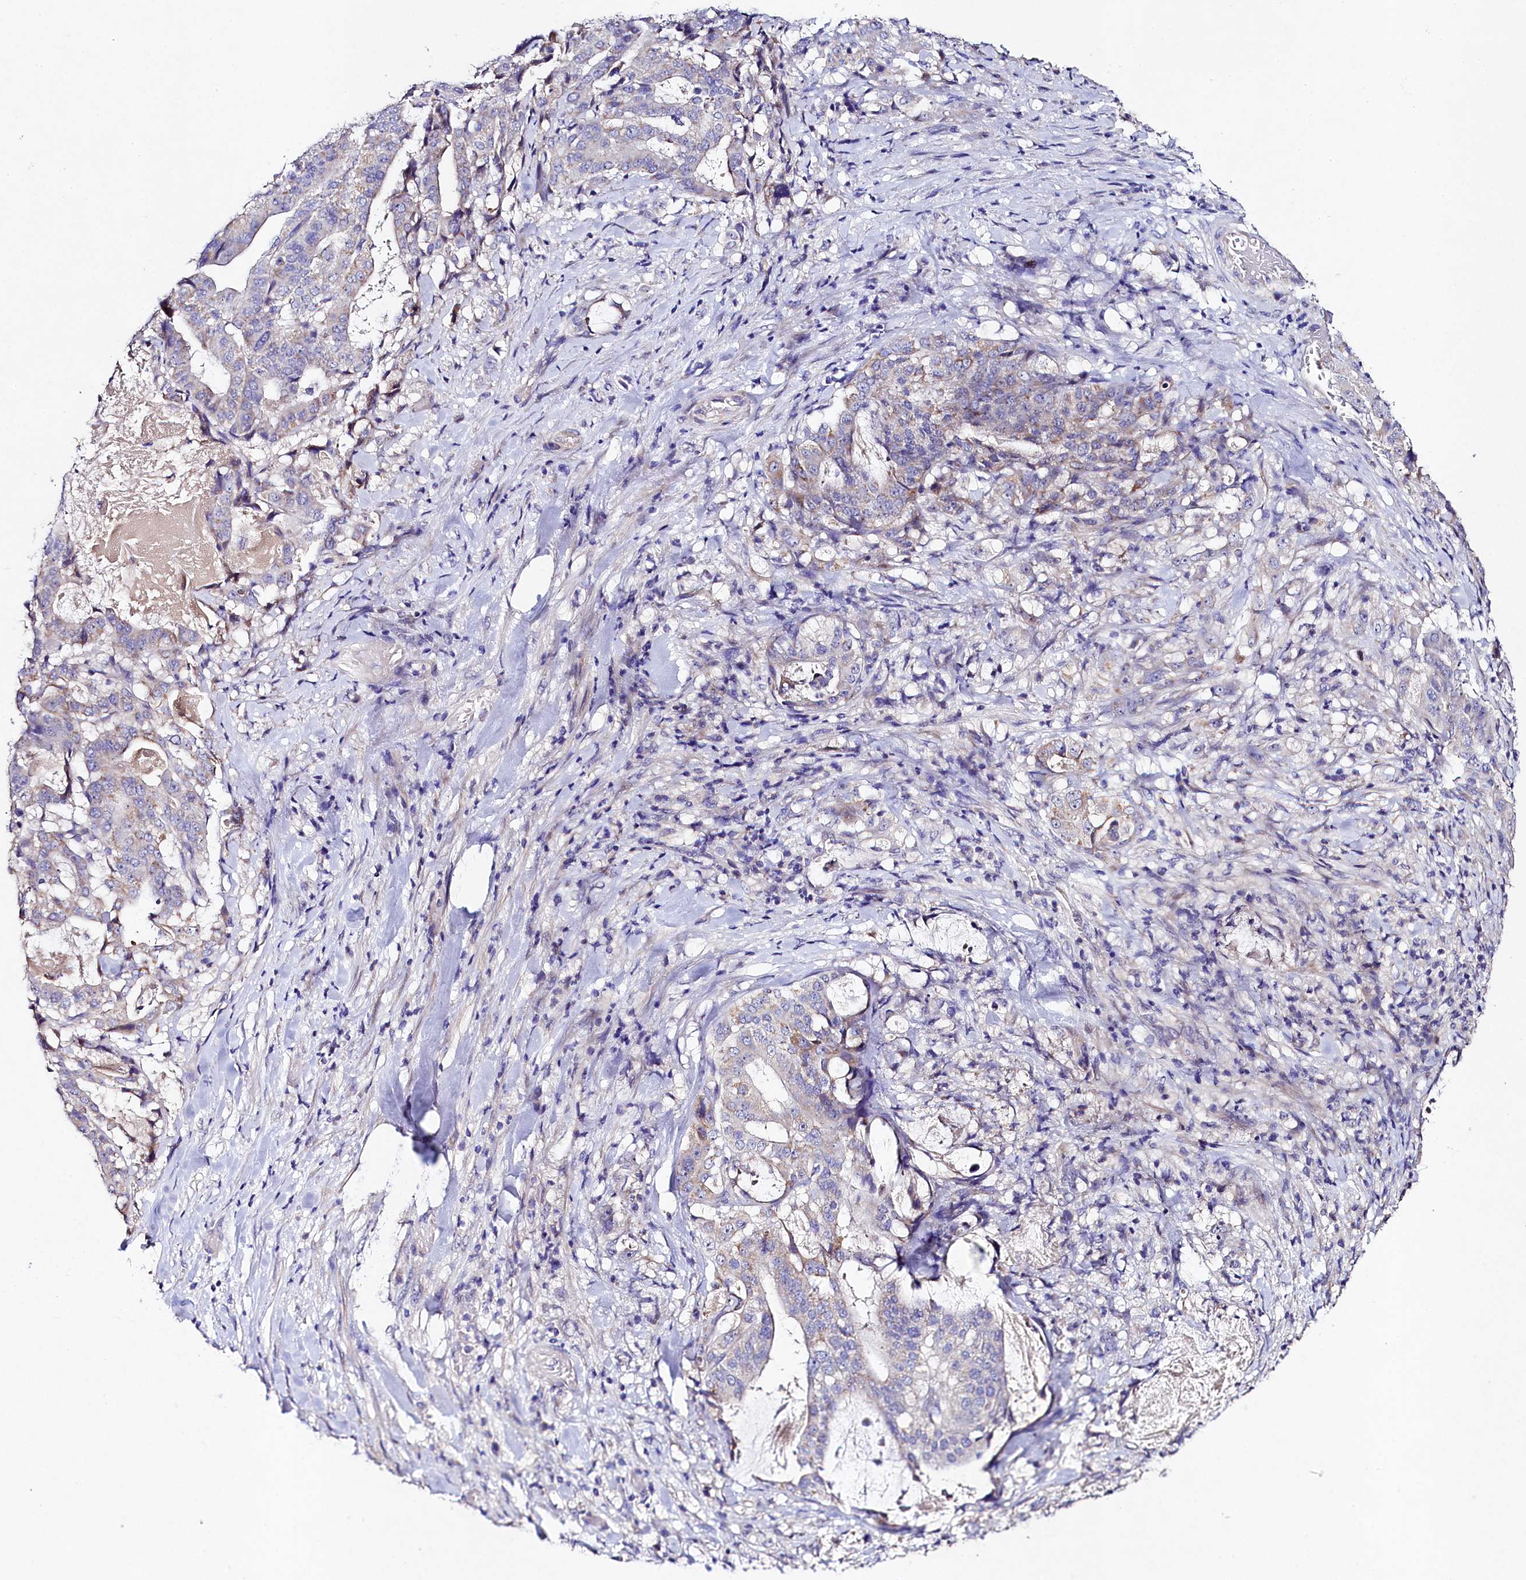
{"staining": {"intensity": "weak", "quantity": "<25%", "location": "cytoplasmic/membranous"}, "tissue": "stomach cancer", "cell_type": "Tumor cells", "image_type": "cancer", "snomed": [{"axis": "morphology", "description": "Adenocarcinoma, NOS"}, {"axis": "topography", "description": "Stomach"}], "caption": "Tumor cells show no significant protein staining in stomach cancer (adenocarcinoma).", "gene": "FXYD6", "patient": {"sex": "male", "age": 48}}